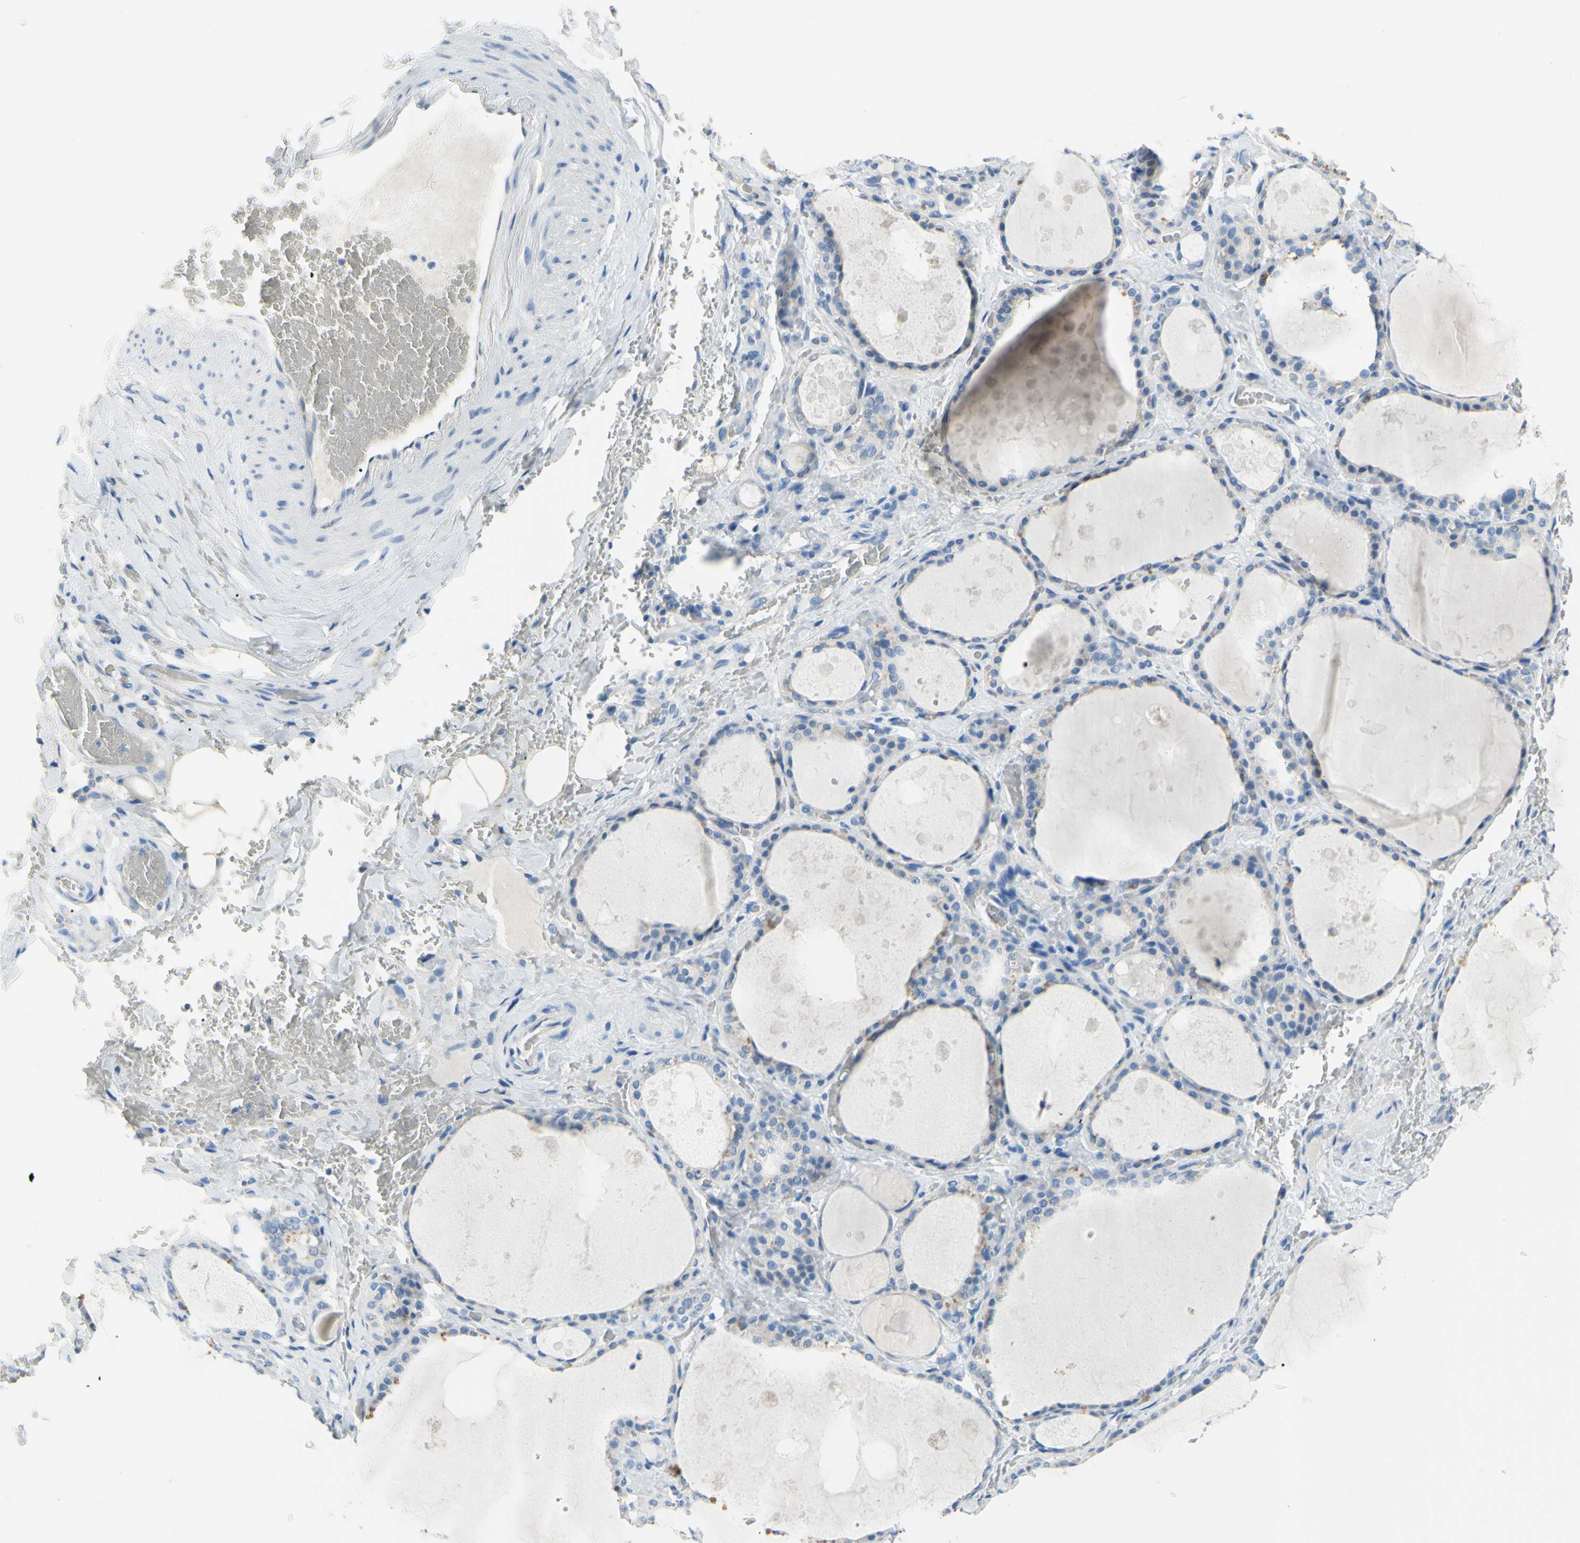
{"staining": {"intensity": "negative", "quantity": "none", "location": "none"}, "tissue": "thyroid gland", "cell_type": "Glandular cells", "image_type": "normal", "snomed": [{"axis": "morphology", "description": "Normal tissue, NOS"}, {"axis": "topography", "description": "Thyroid gland"}], "caption": "Immunohistochemical staining of unremarkable human thyroid gland reveals no significant expression in glandular cells.", "gene": "DCT", "patient": {"sex": "male", "age": 61}}